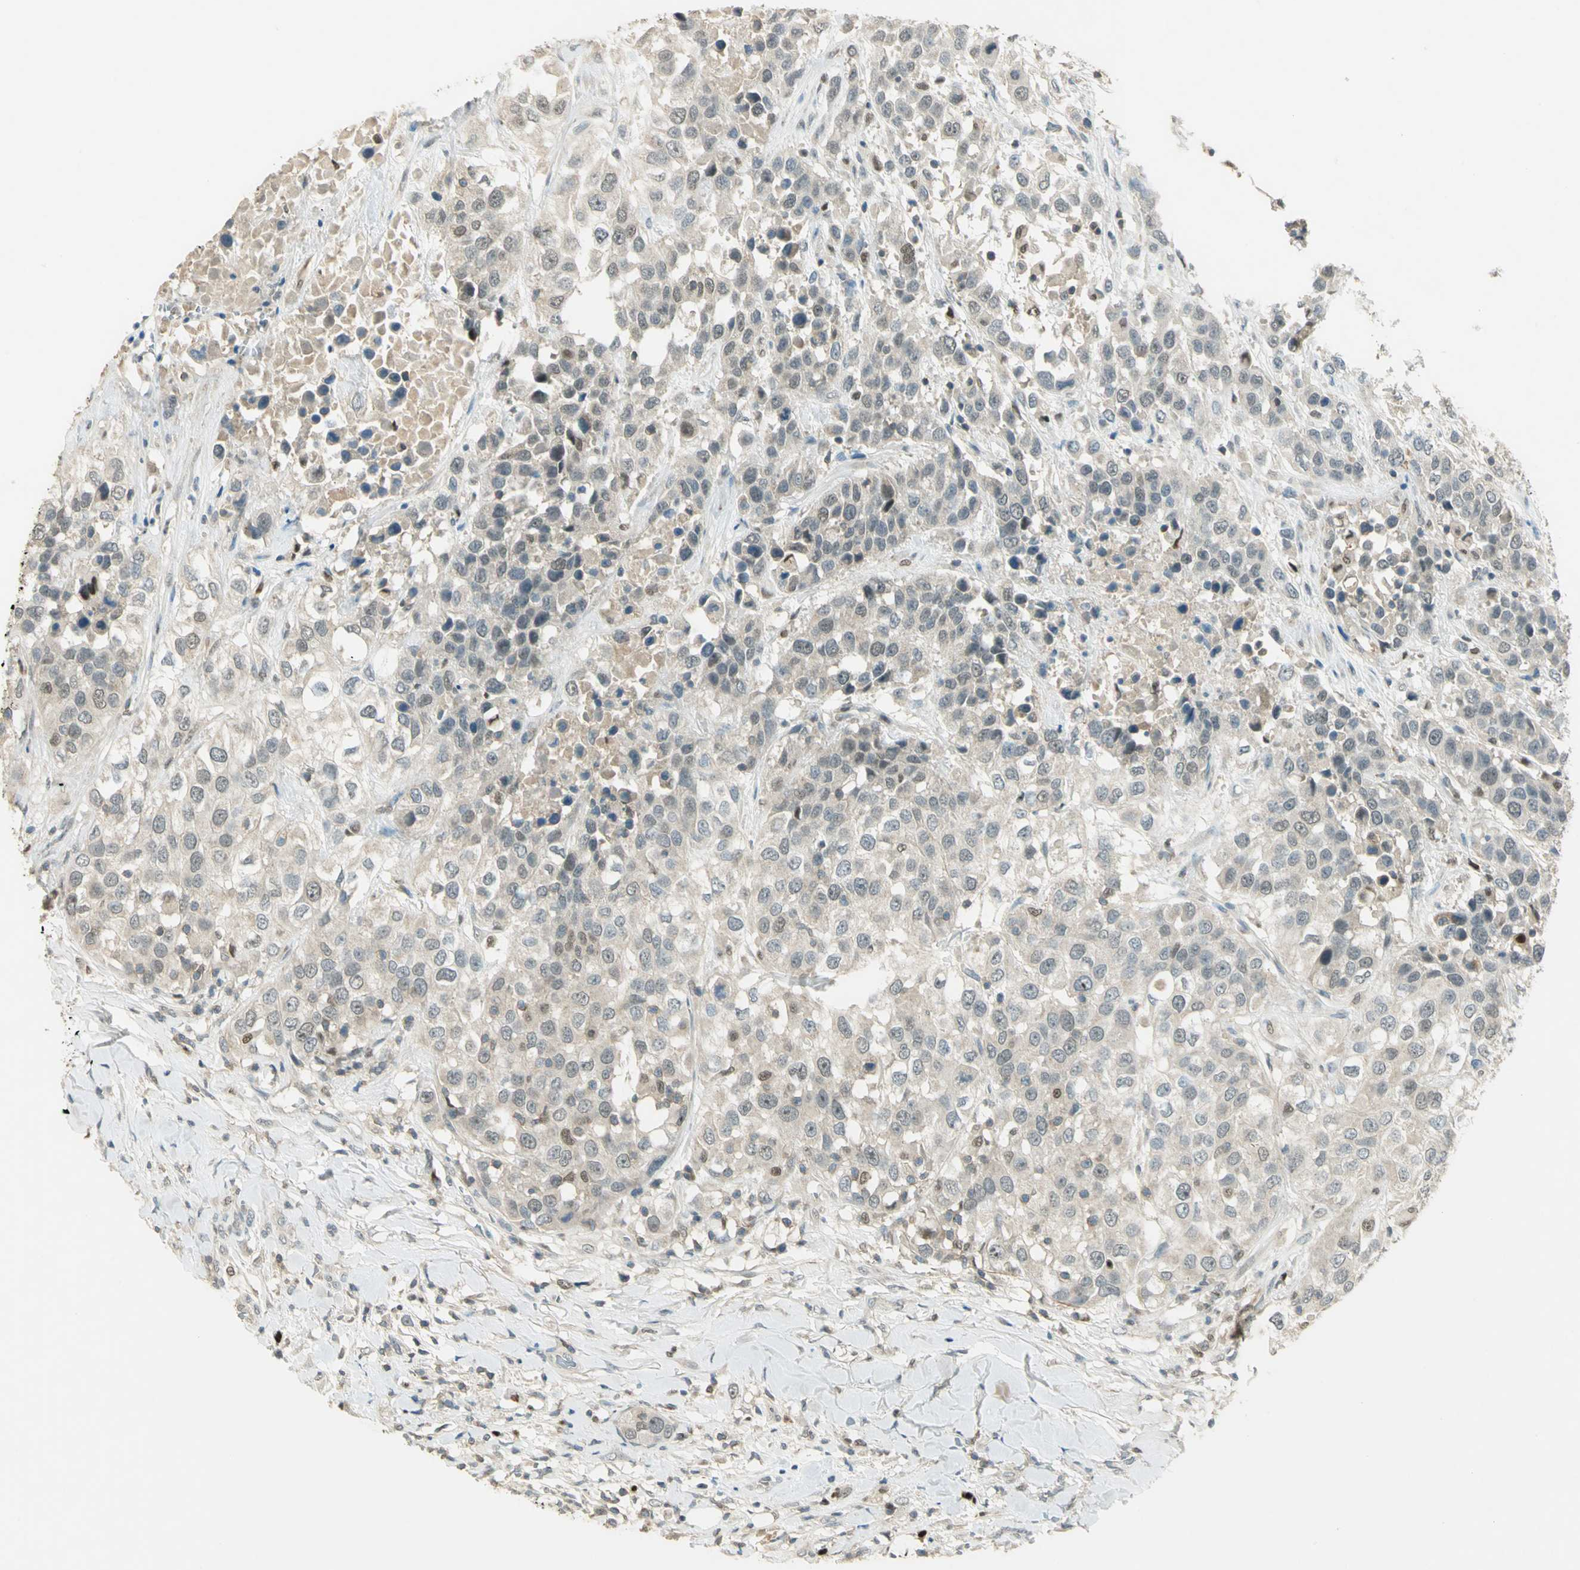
{"staining": {"intensity": "weak", "quantity": ">75%", "location": "cytoplasmic/membranous,nuclear"}, "tissue": "urothelial cancer", "cell_type": "Tumor cells", "image_type": "cancer", "snomed": [{"axis": "morphology", "description": "Urothelial carcinoma, High grade"}, {"axis": "topography", "description": "Urinary bladder"}], "caption": "The immunohistochemical stain labels weak cytoplasmic/membranous and nuclear positivity in tumor cells of urothelial carcinoma (high-grade) tissue. (DAB (3,3'-diaminobenzidine) = brown stain, brightfield microscopy at high magnification).", "gene": "BIRC2", "patient": {"sex": "female", "age": 80}}